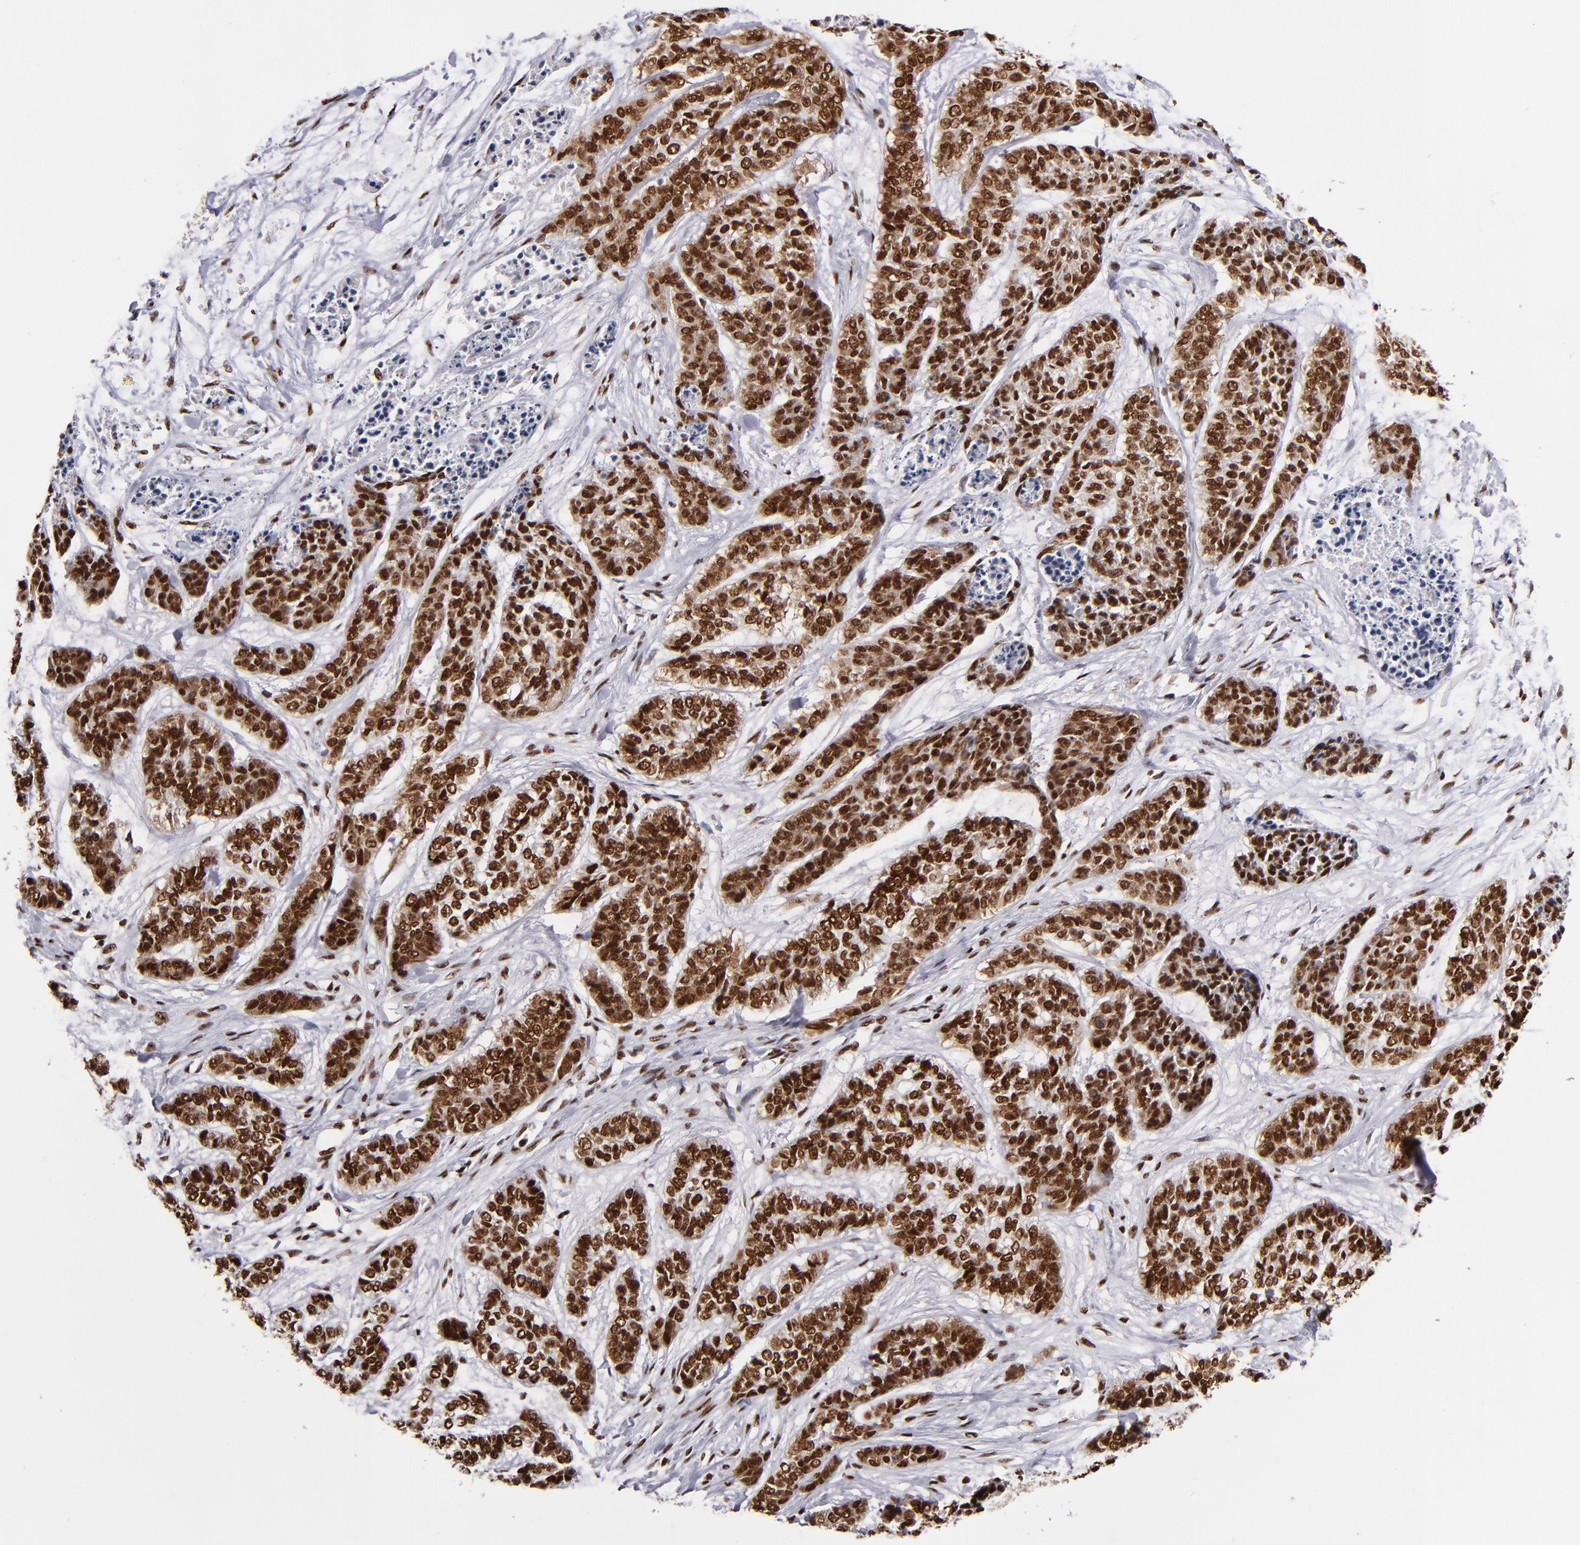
{"staining": {"intensity": "strong", "quantity": ">75%", "location": "nuclear"}, "tissue": "skin cancer", "cell_type": "Tumor cells", "image_type": "cancer", "snomed": [{"axis": "morphology", "description": "Basal cell carcinoma"}, {"axis": "topography", "description": "Skin"}], "caption": "A brown stain highlights strong nuclear staining of a protein in human skin basal cell carcinoma tumor cells.", "gene": "MRE11", "patient": {"sex": "female", "age": 64}}